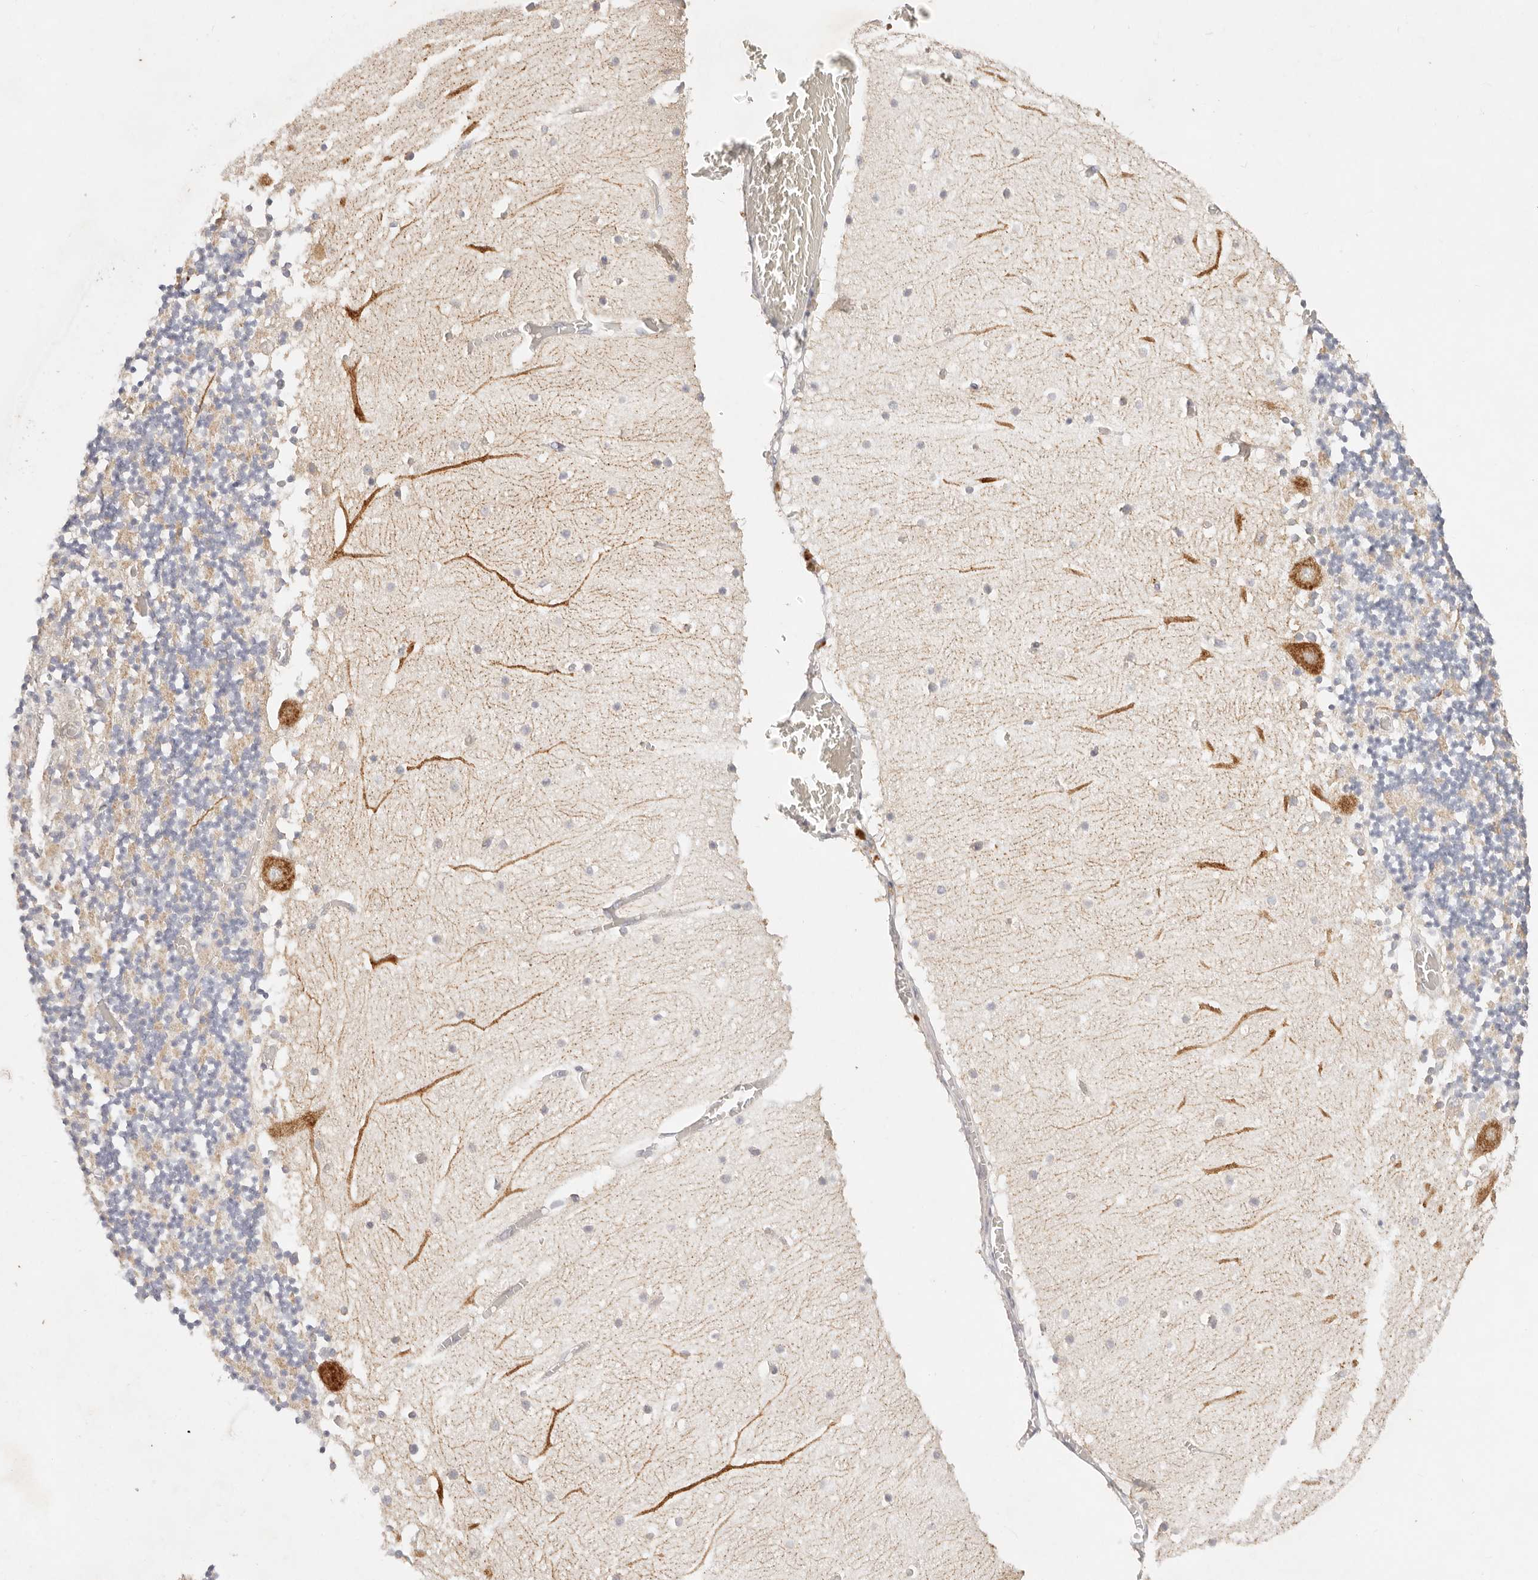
{"staining": {"intensity": "negative", "quantity": "none", "location": "none"}, "tissue": "cerebellum", "cell_type": "Cells in granular layer", "image_type": "normal", "snomed": [{"axis": "morphology", "description": "Normal tissue, NOS"}, {"axis": "topography", "description": "Cerebellum"}], "caption": "Micrograph shows no protein staining in cells in granular layer of normal cerebellum.", "gene": "GPR156", "patient": {"sex": "female", "age": 28}}